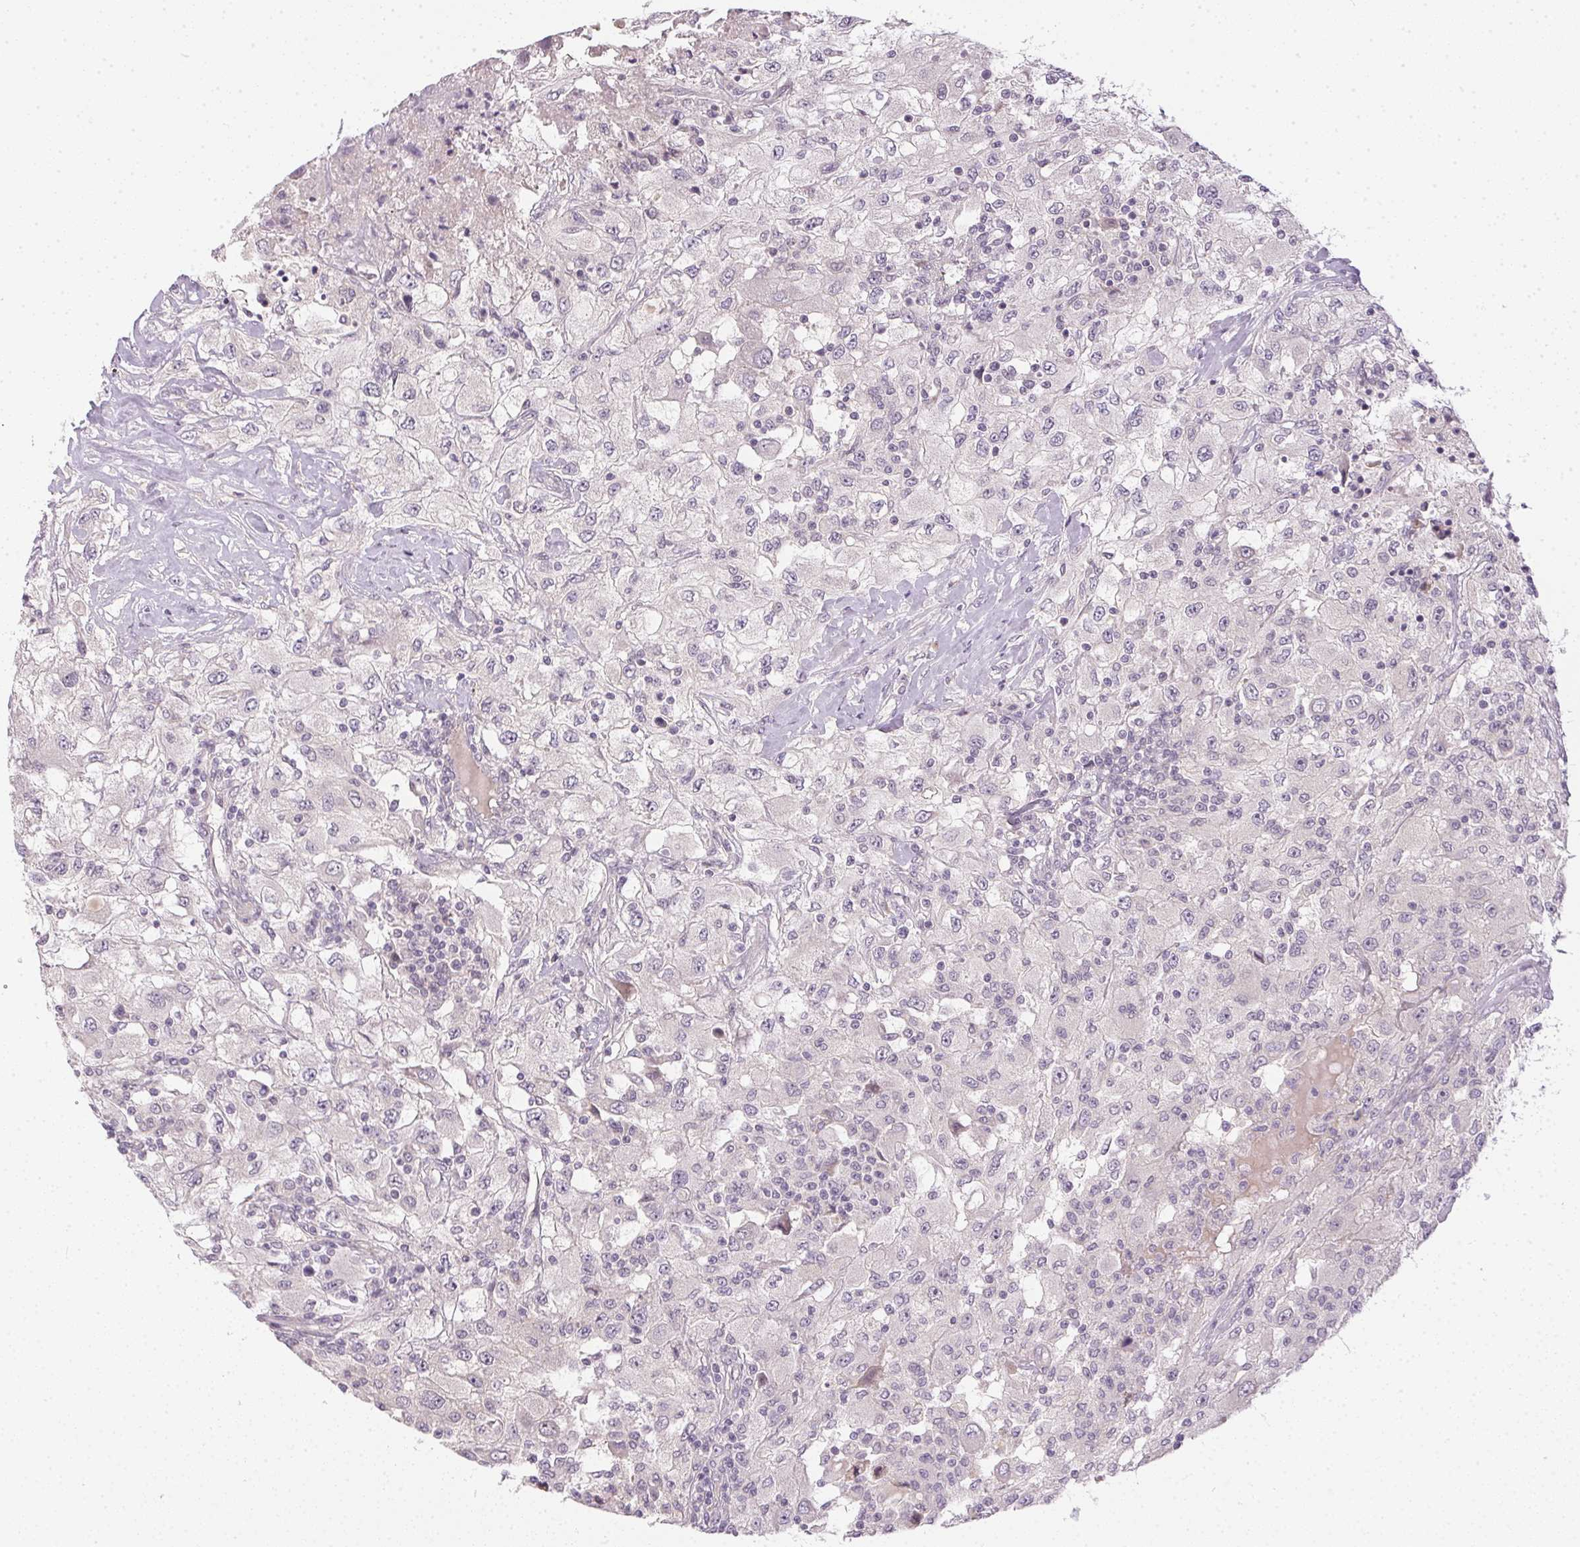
{"staining": {"intensity": "negative", "quantity": "none", "location": "none"}, "tissue": "renal cancer", "cell_type": "Tumor cells", "image_type": "cancer", "snomed": [{"axis": "morphology", "description": "Adenocarcinoma, NOS"}, {"axis": "topography", "description": "Kidney"}], "caption": "Protein analysis of renal cancer displays no significant expression in tumor cells.", "gene": "TTC23L", "patient": {"sex": "female", "age": 67}}